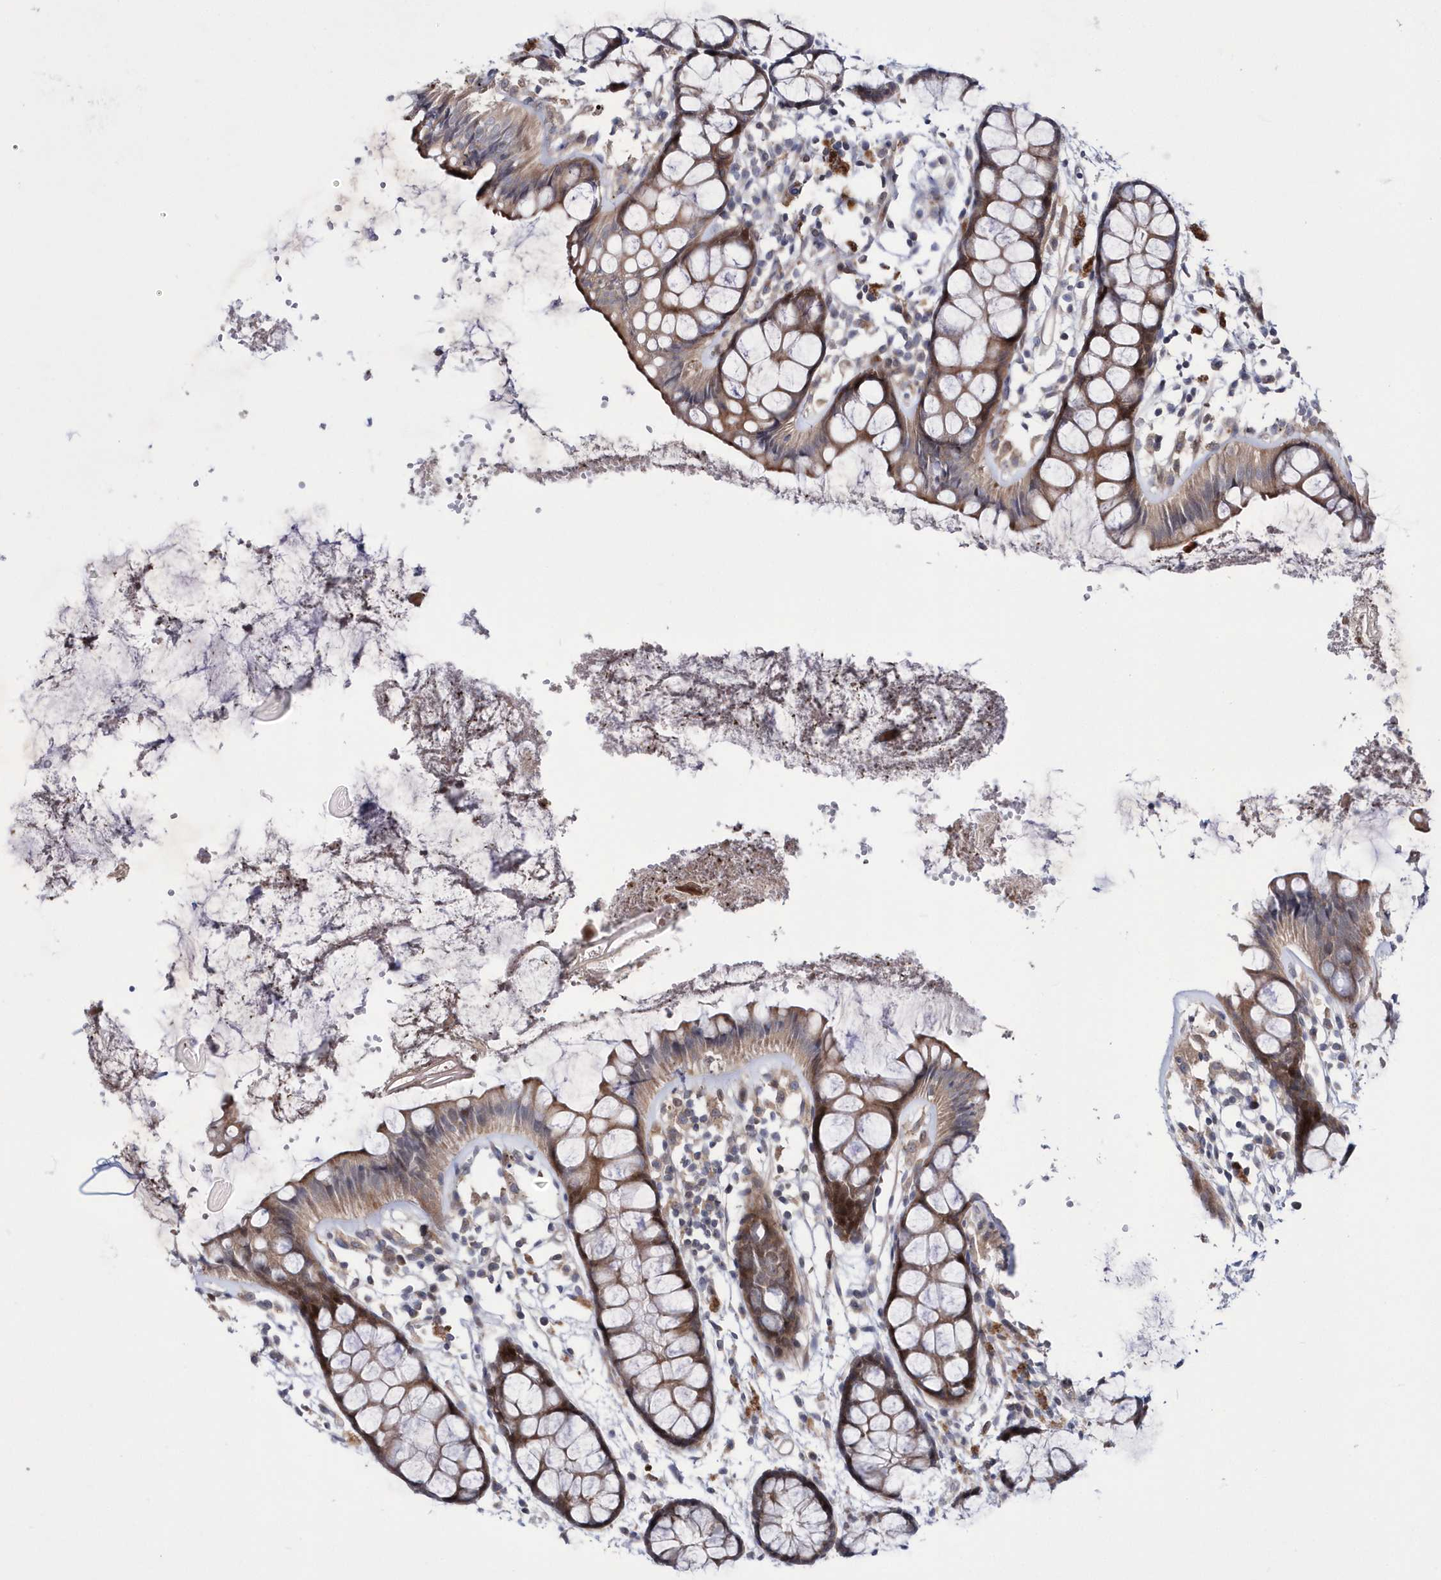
{"staining": {"intensity": "moderate", "quantity": ">75%", "location": "cytoplasmic/membranous"}, "tissue": "rectum", "cell_type": "Glandular cells", "image_type": "normal", "snomed": [{"axis": "morphology", "description": "Normal tissue, NOS"}, {"axis": "topography", "description": "Rectum"}], "caption": "Rectum stained with DAB (3,3'-diaminobenzidine) IHC reveals medium levels of moderate cytoplasmic/membranous expression in about >75% of glandular cells. The staining is performed using DAB (3,3'-diaminobenzidine) brown chromogen to label protein expression. The nuclei are counter-stained blue using hematoxylin.", "gene": "DSPP", "patient": {"sex": "female", "age": 66}}